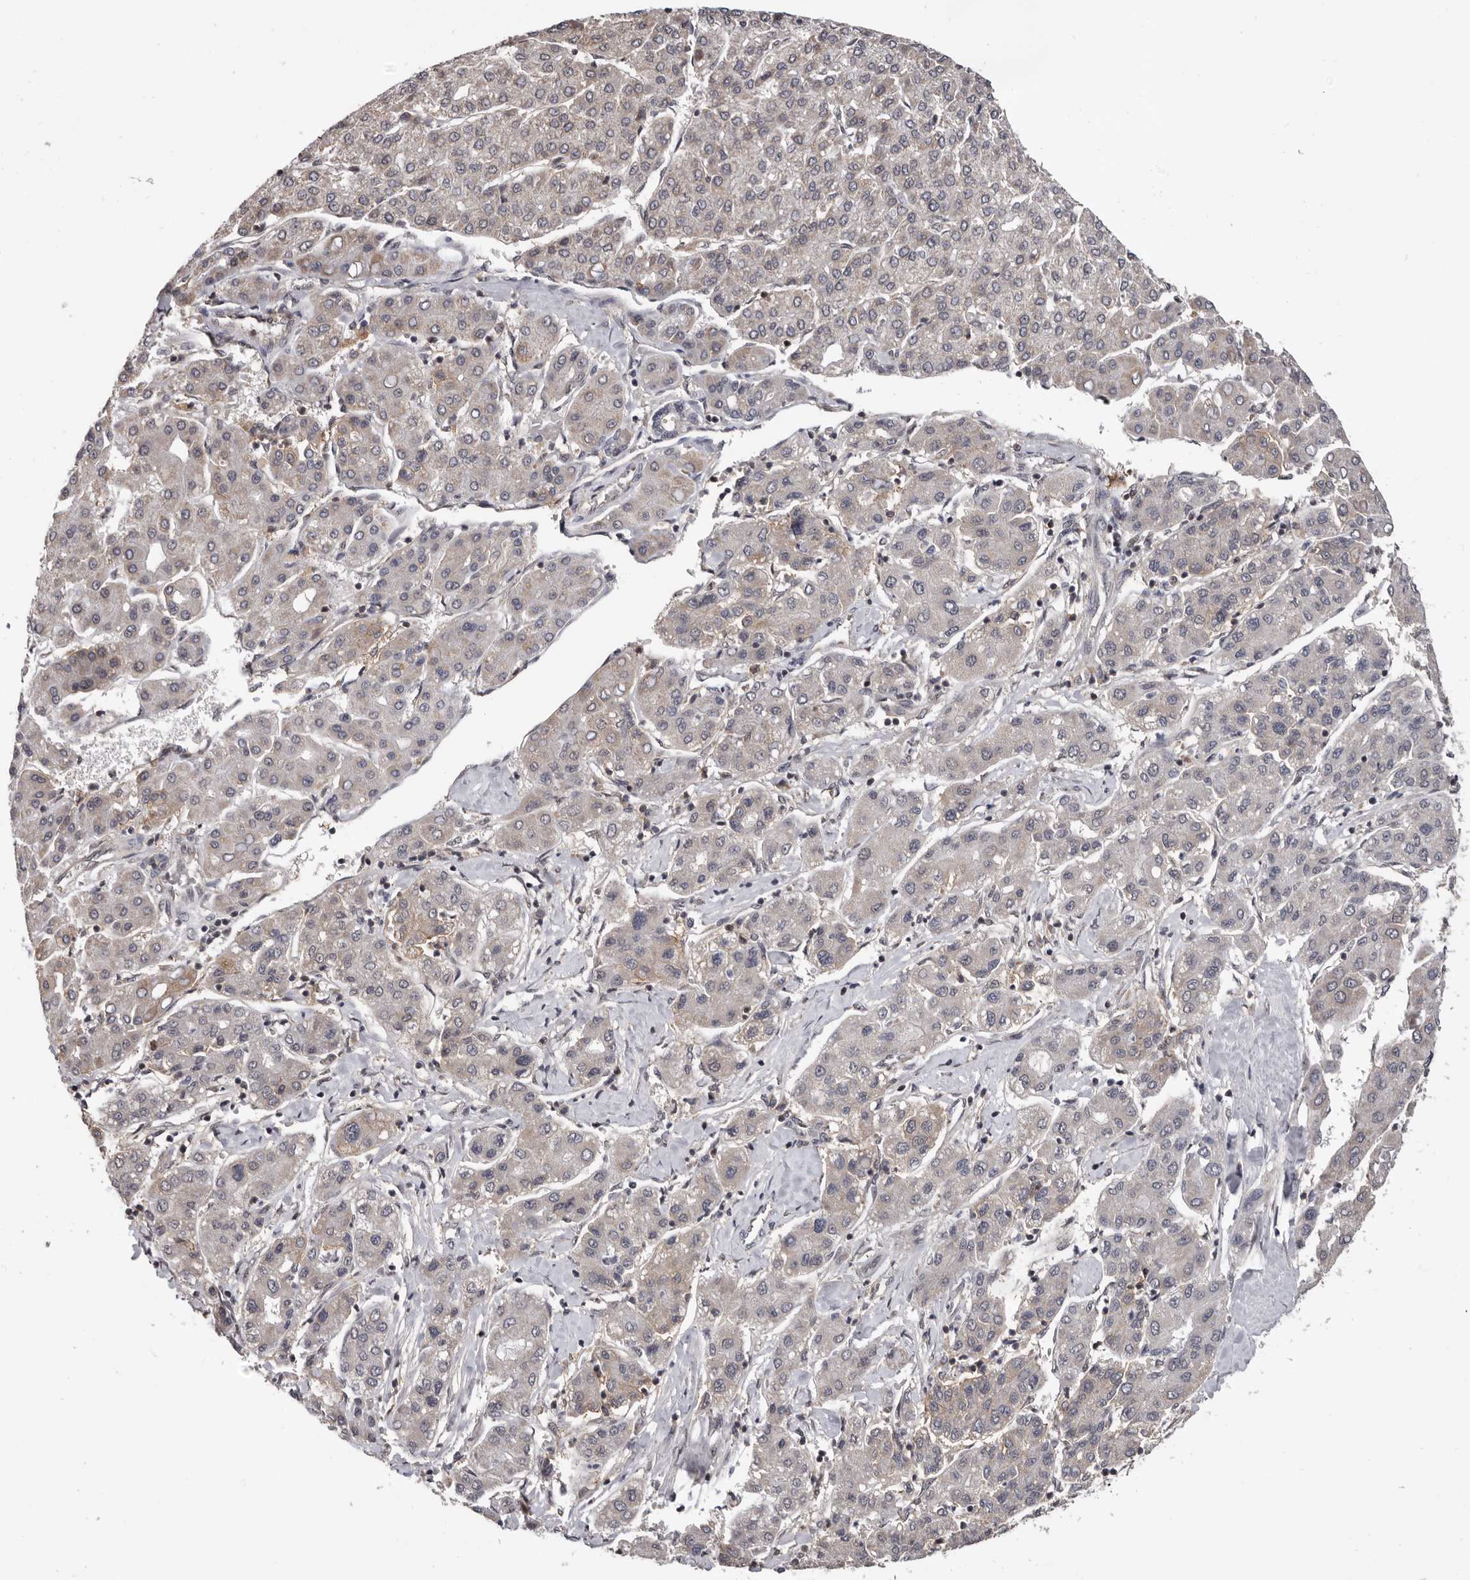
{"staining": {"intensity": "moderate", "quantity": "<25%", "location": "cytoplasmic/membranous"}, "tissue": "liver cancer", "cell_type": "Tumor cells", "image_type": "cancer", "snomed": [{"axis": "morphology", "description": "Carcinoma, Hepatocellular, NOS"}, {"axis": "topography", "description": "Liver"}], "caption": "Liver cancer (hepatocellular carcinoma) stained with a protein marker demonstrates moderate staining in tumor cells.", "gene": "MOGAT2", "patient": {"sex": "male", "age": 65}}